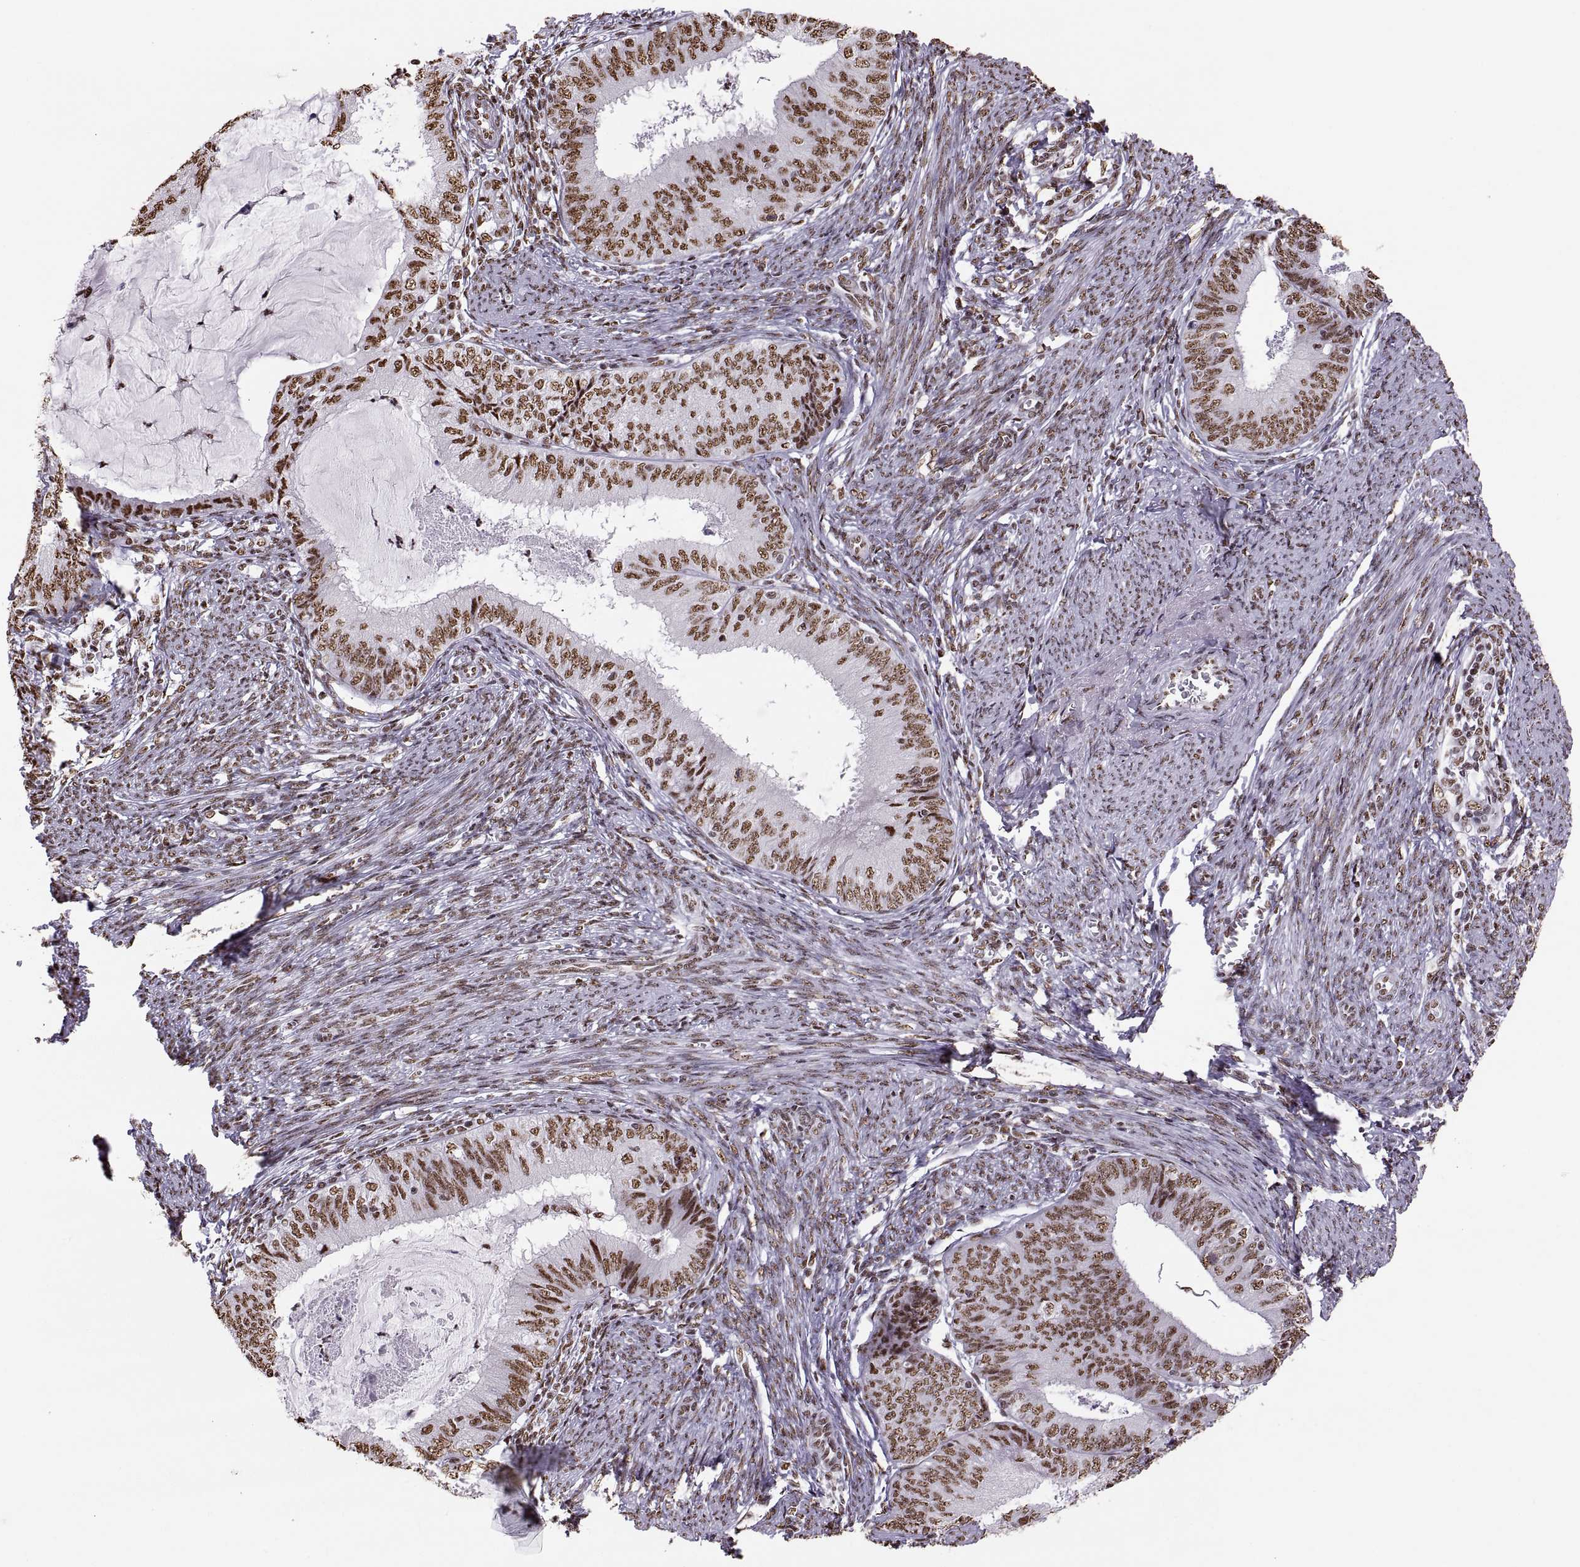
{"staining": {"intensity": "moderate", "quantity": ">75%", "location": "nuclear"}, "tissue": "endometrial cancer", "cell_type": "Tumor cells", "image_type": "cancer", "snomed": [{"axis": "morphology", "description": "Adenocarcinoma, NOS"}, {"axis": "topography", "description": "Endometrium"}], "caption": "Immunohistochemistry (IHC) of human adenocarcinoma (endometrial) shows medium levels of moderate nuclear positivity in approximately >75% of tumor cells. (DAB = brown stain, brightfield microscopy at high magnification).", "gene": "SNAI1", "patient": {"sex": "female", "age": 57}}